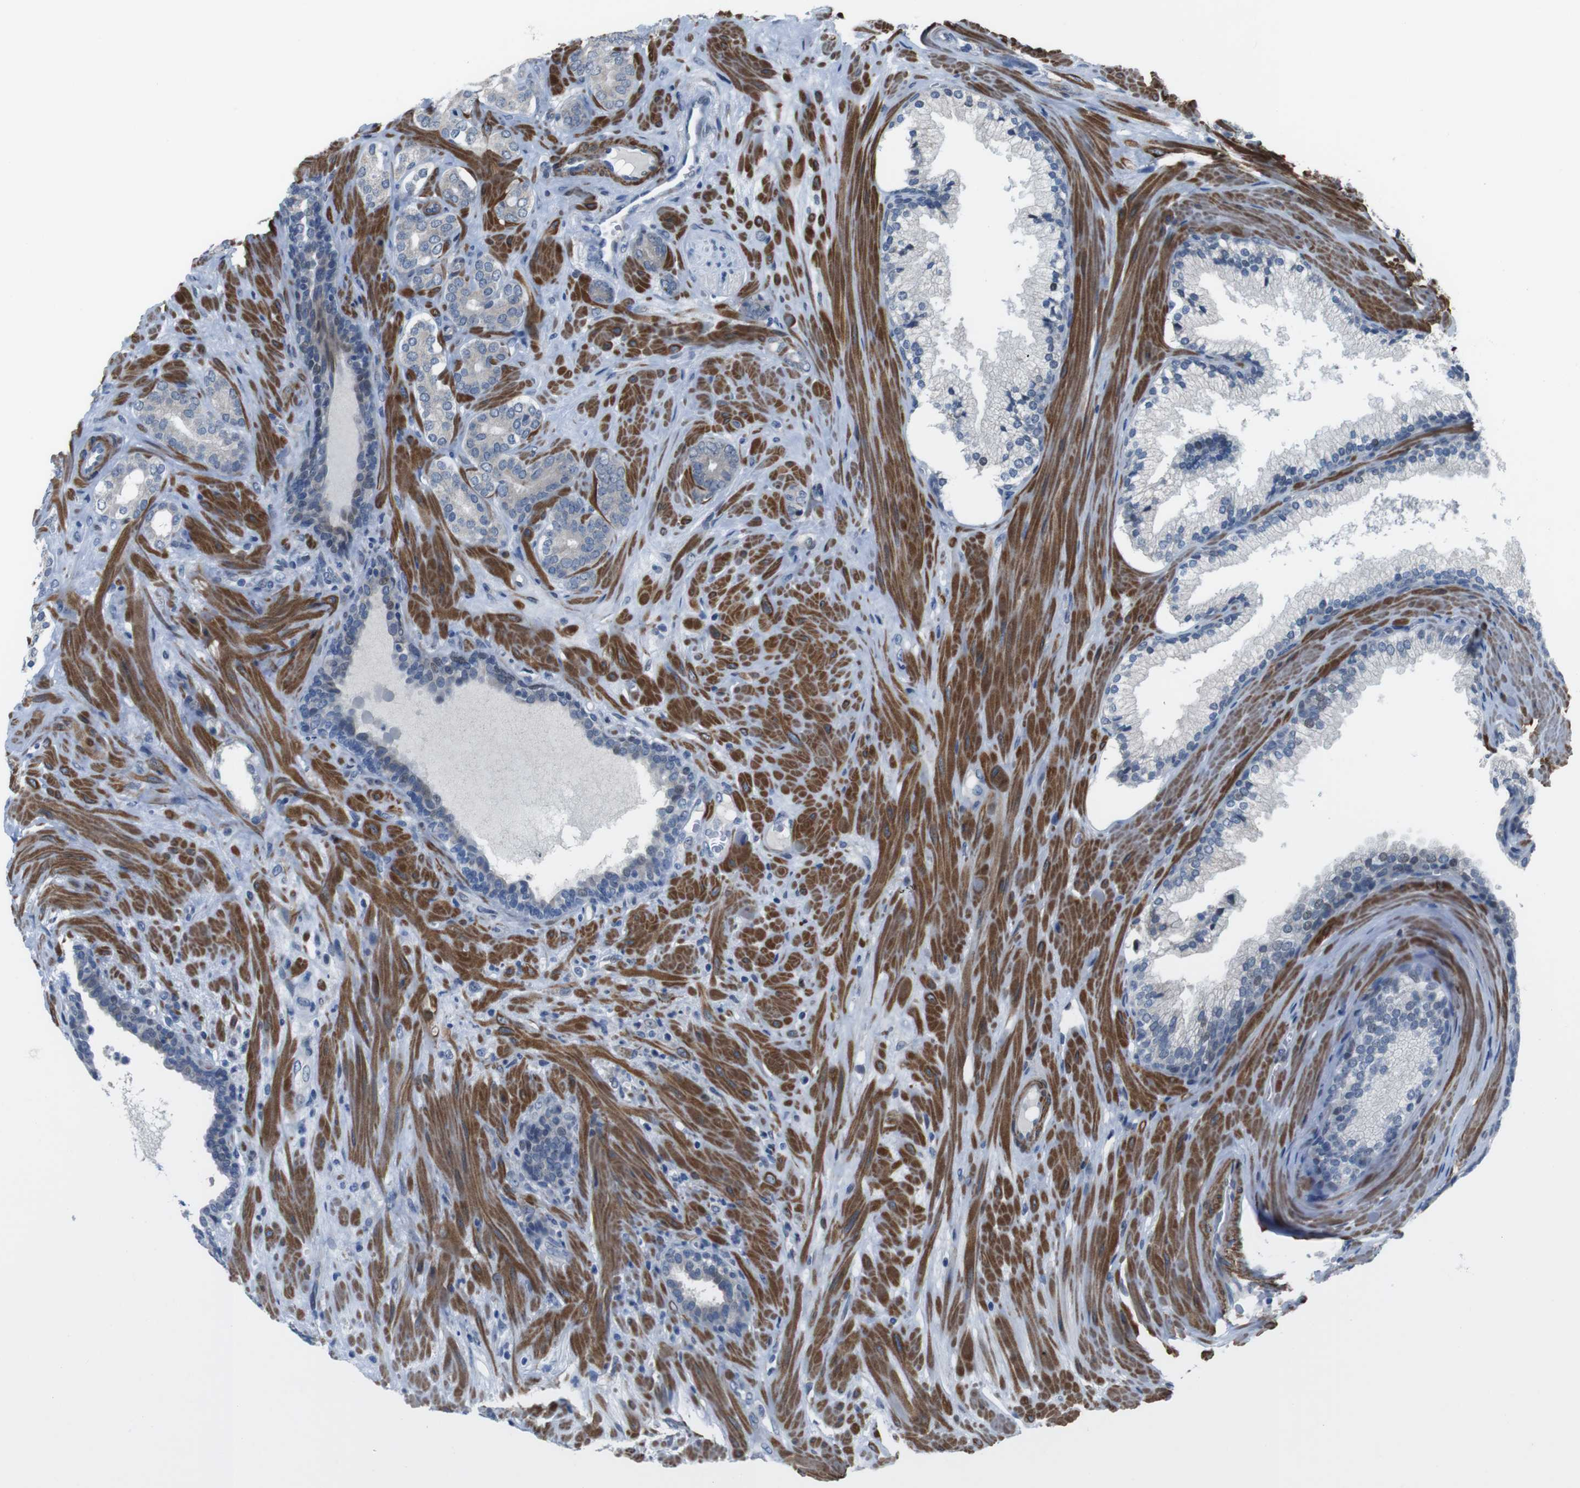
{"staining": {"intensity": "negative", "quantity": "none", "location": "none"}, "tissue": "prostate cancer", "cell_type": "Tumor cells", "image_type": "cancer", "snomed": [{"axis": "morphology", "description": "Adenocarcinoma, Low grade"}, {"axis": "topography", "description": "Prostate"}], "caption": "IHC image of prostate cancer (low-grade adenocarcinoma) stained for a protein (brown), which displays no positivity in tumor cells. The staining is performed using DAB brown chromogen with nuclei counter-stained in using hematoxylin.", "gene": "PBRM1", "patient": {"sex": "male", "age": 63}}